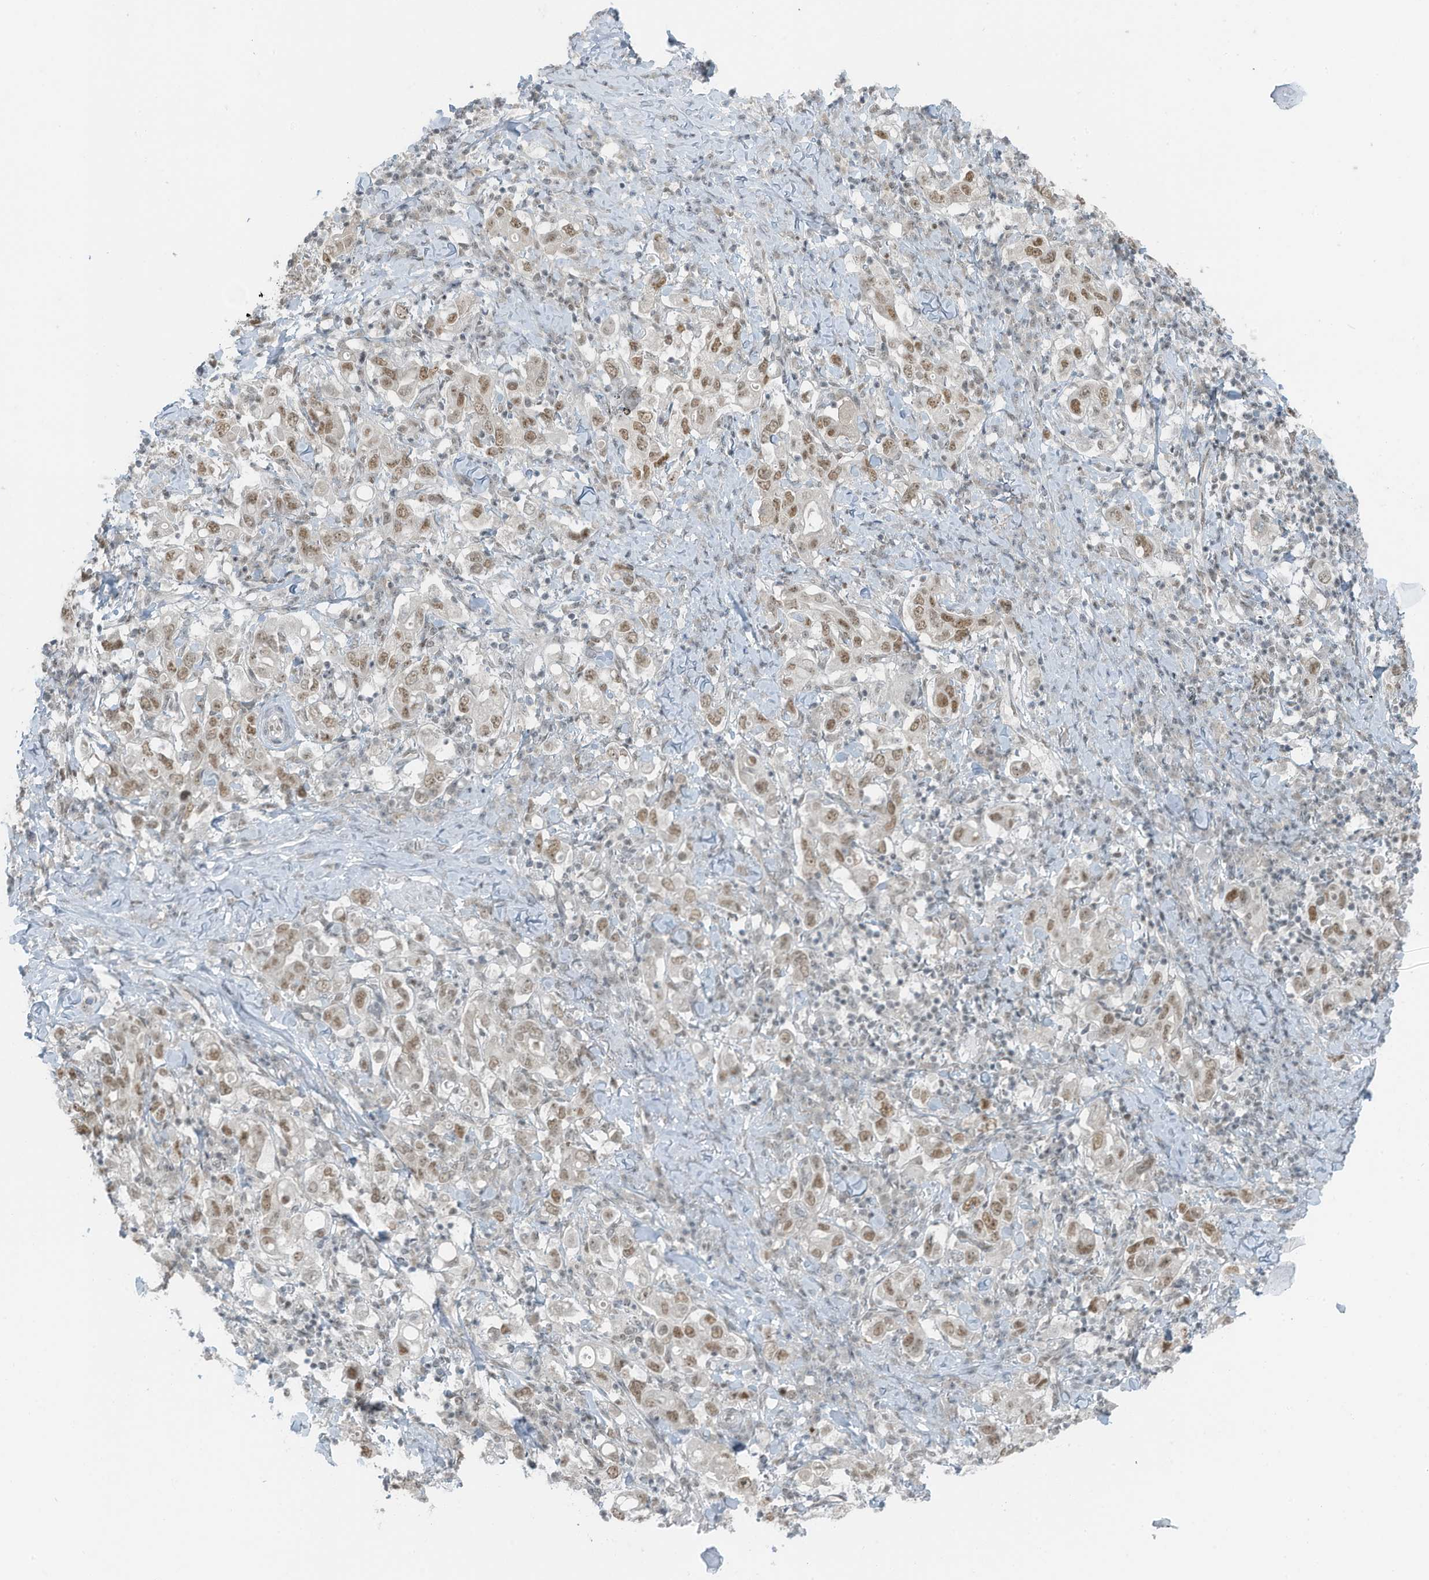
{"staining": {"intensity": "moderate", "quantity": ">75%", "location": "nuclear"}, "tissue": "stomach cancer", "cell_type": "Tumor cells", "image_type": "cancer", "snomed": [{"axis": "morphology", "description": "Adenocarcinoma, NOS"}, {"axis": "topography", "description": "Stomach, upper"}], "caption": "The immunohistochemical stain shows moderate nuclear positivity in tumor cells of adenocarcinoma (stomach) tissue.", "gene": "WRNIP1", "patient": {"sex": "male", "age": 62}}